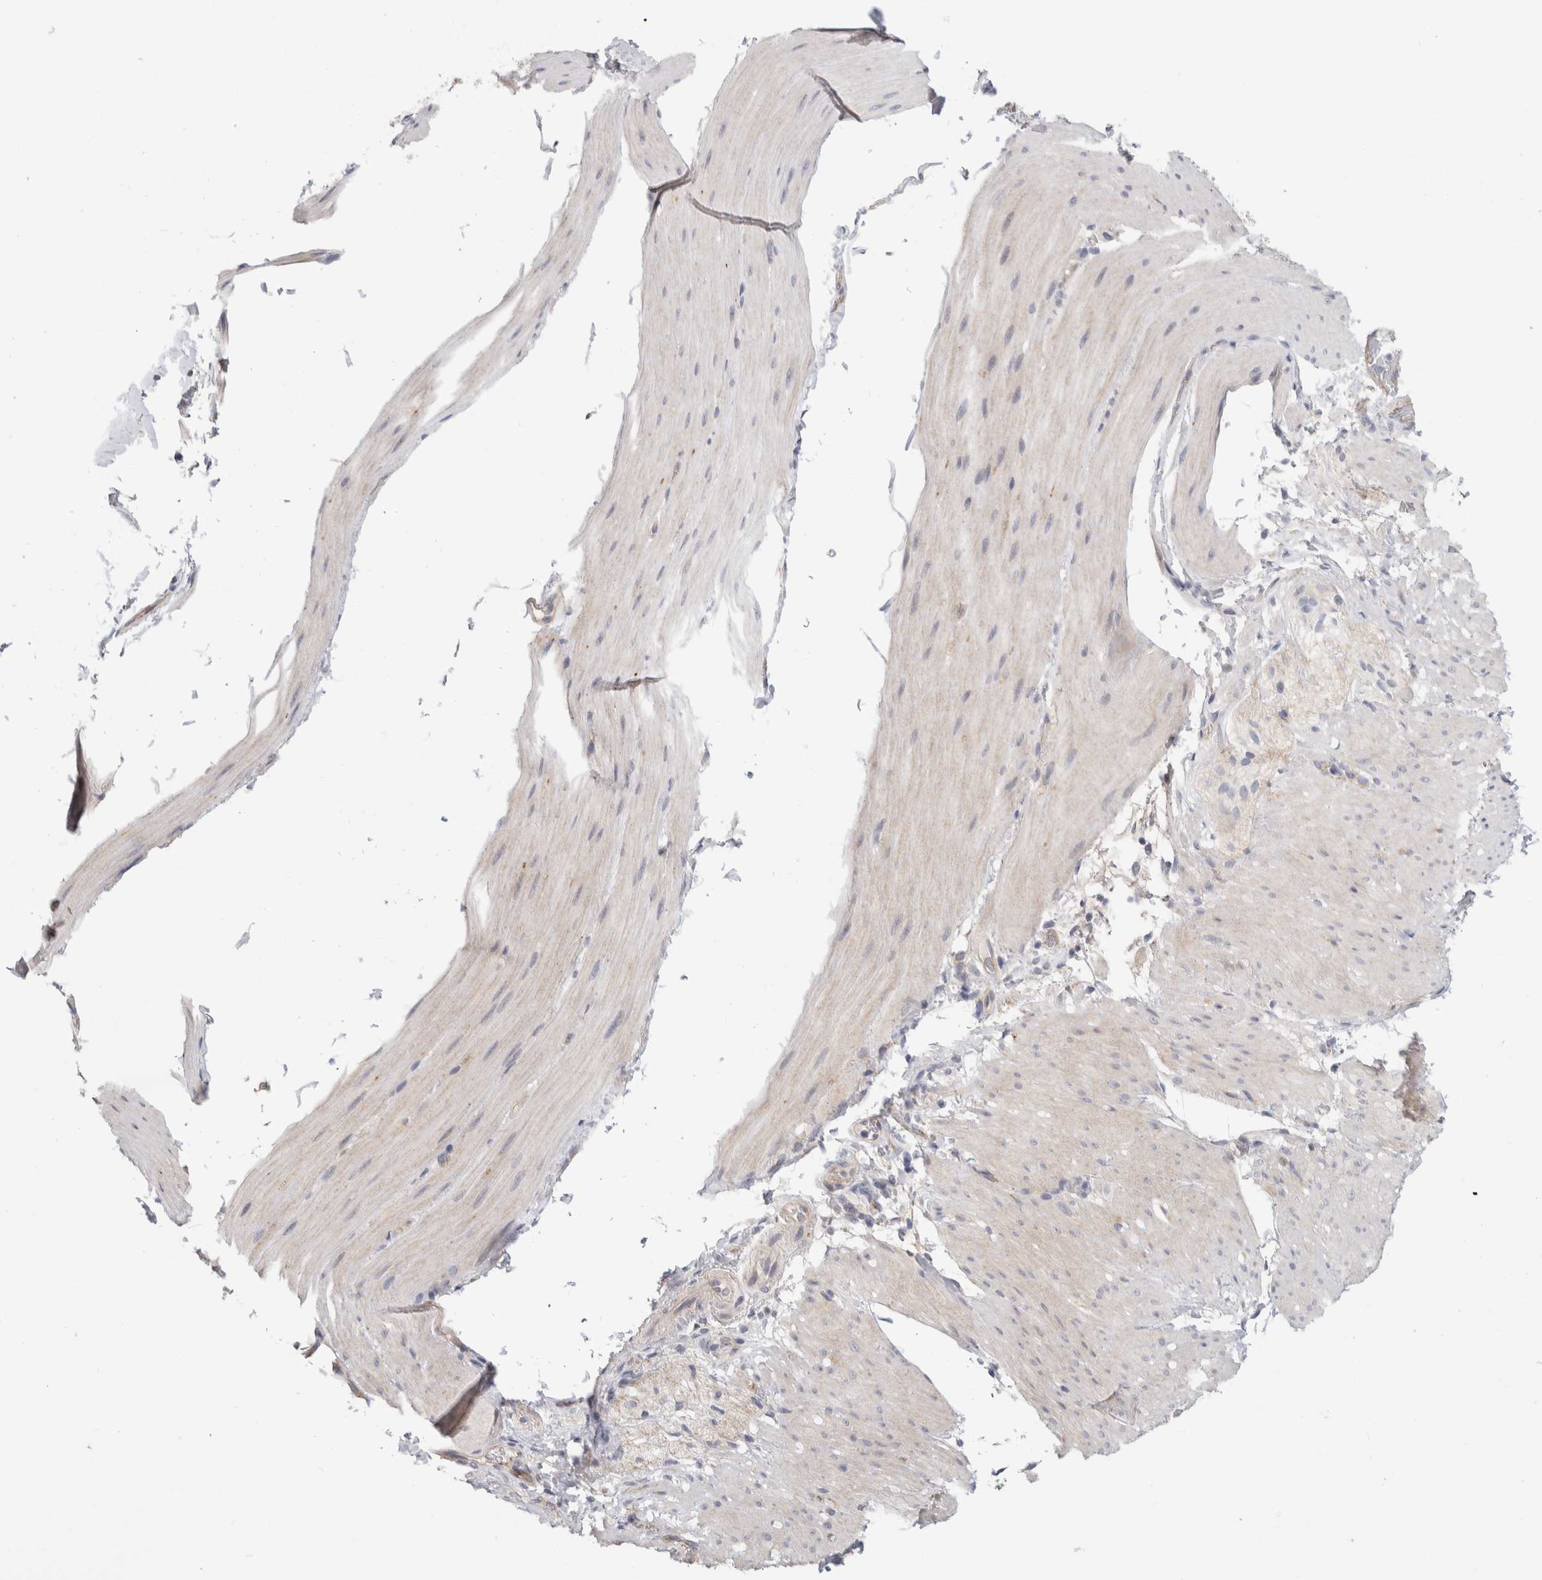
{"staining": {"intensity": "weak", "quantity": "<25%", "location": "cytoplasmic/membranous"}, "tissue": "smooth muscle", "cell_type": "Smooth muscle cells", "image_type": "normal", "snomed": [{"axis": "morphology", "description": "Normal tissue, NOS"}, {"axis": "topography", "description": "Smooth muscle"}, {"axis": "topography", "description": "Small intestine"}], "caption": "IHC of unremarkable smooth muscle exhibits no staining in smooth muscle cells.", "gene": "AFP", "patient": {"sex": "female", "age": 84}}